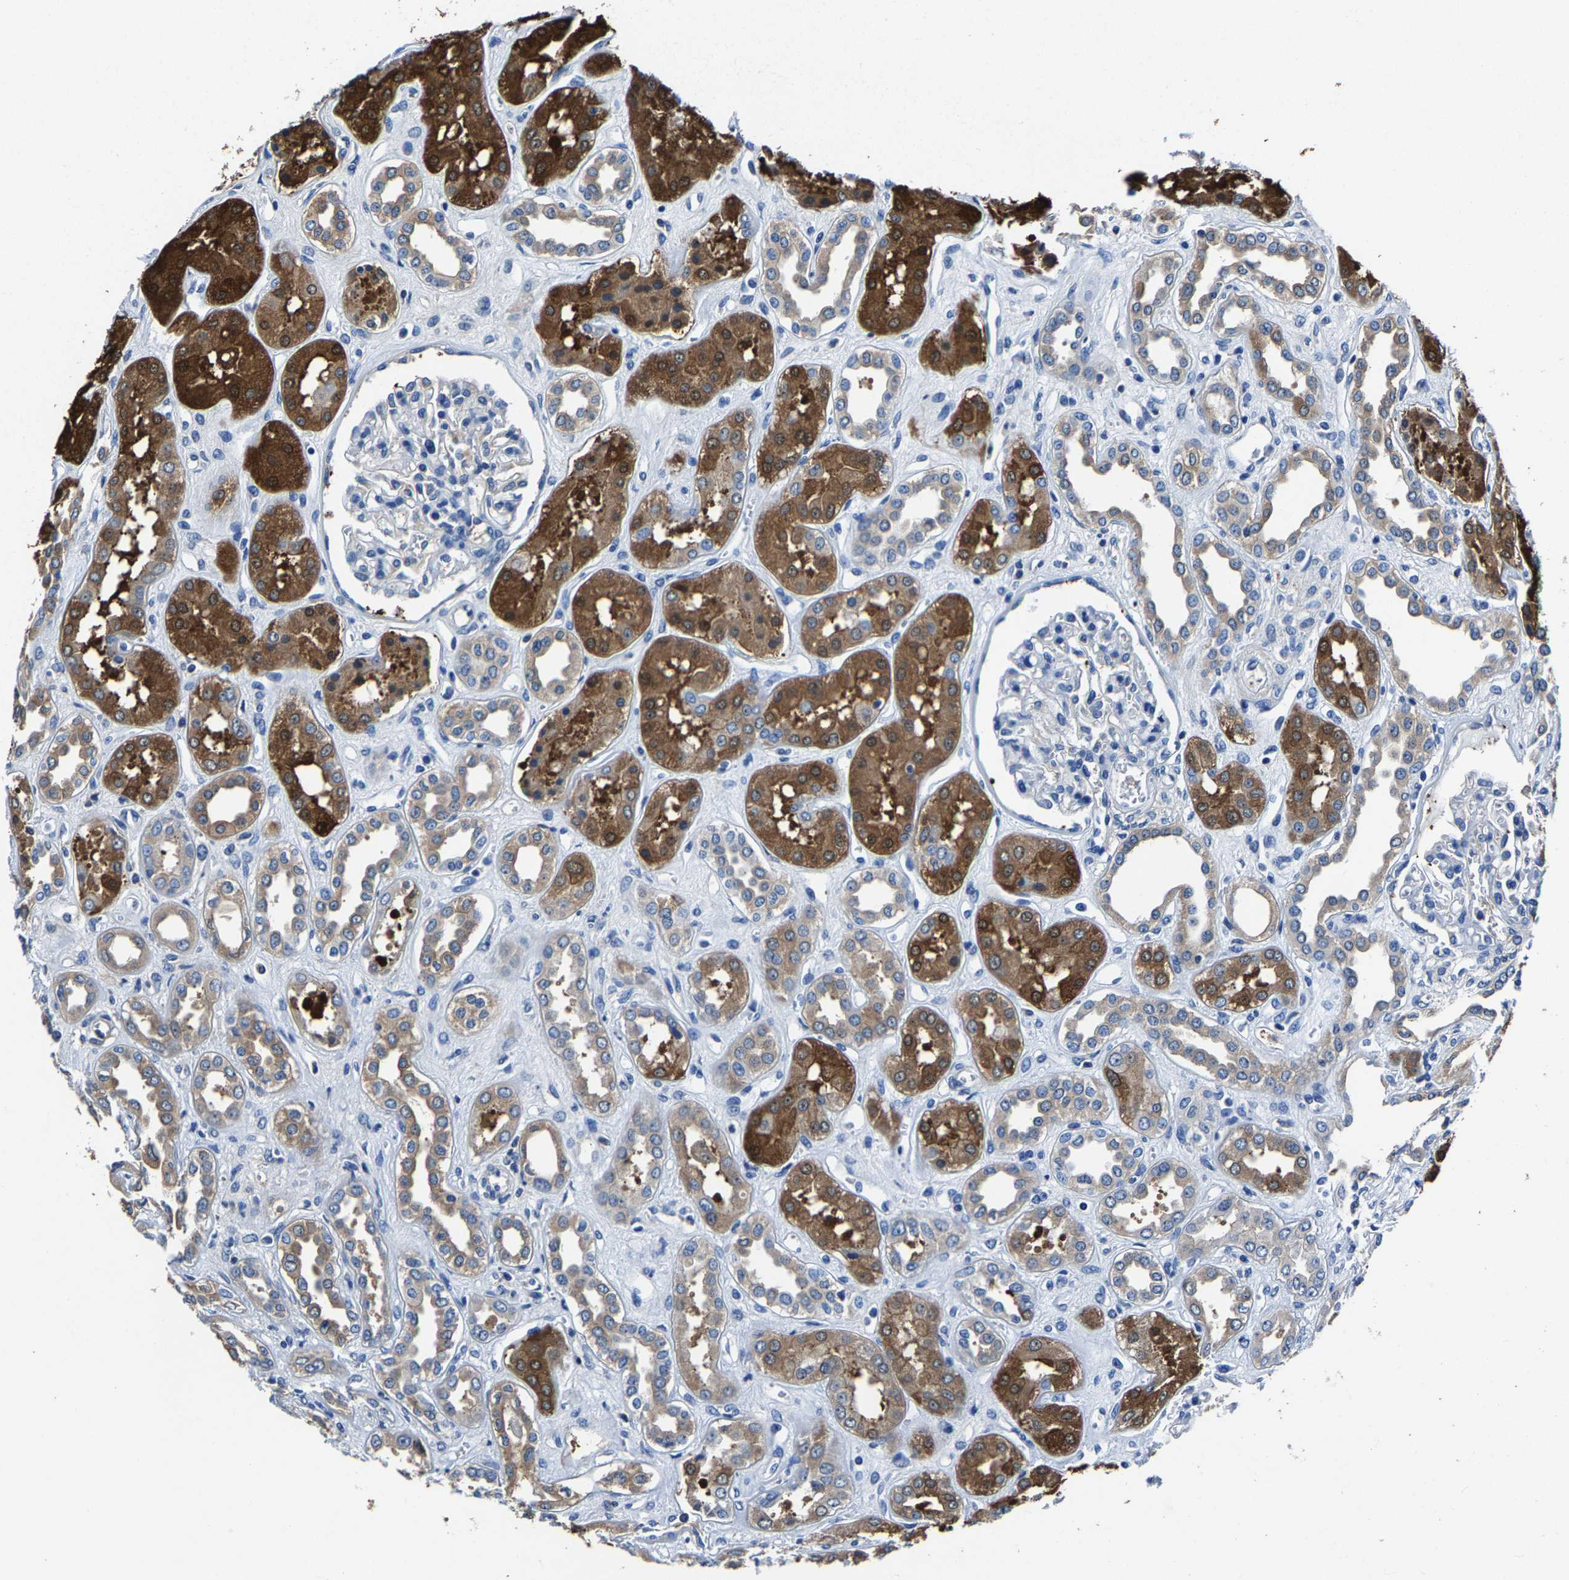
{"staining": {"intensity": "negative", "quantity": "none", "location": "none"}, "tissue": "kidney", "cell_type": "Cells in glomeruli", "image_type": "normal", "snomed": [{"axis": "morphology", "description": "Normal tissue, NOS"}, {"axis": "topography", "description": "Kidney"}], "caption": "The micrograph demonstrates no significant positivity in cells in glomeruli of kidney. (Stains: DAB IHC with hematoxylin counter stain, Microscopy: brightfield microscopy at high magnification).", "gene": "ALDOB", "patient": {"sex": "male", "age": 59}}